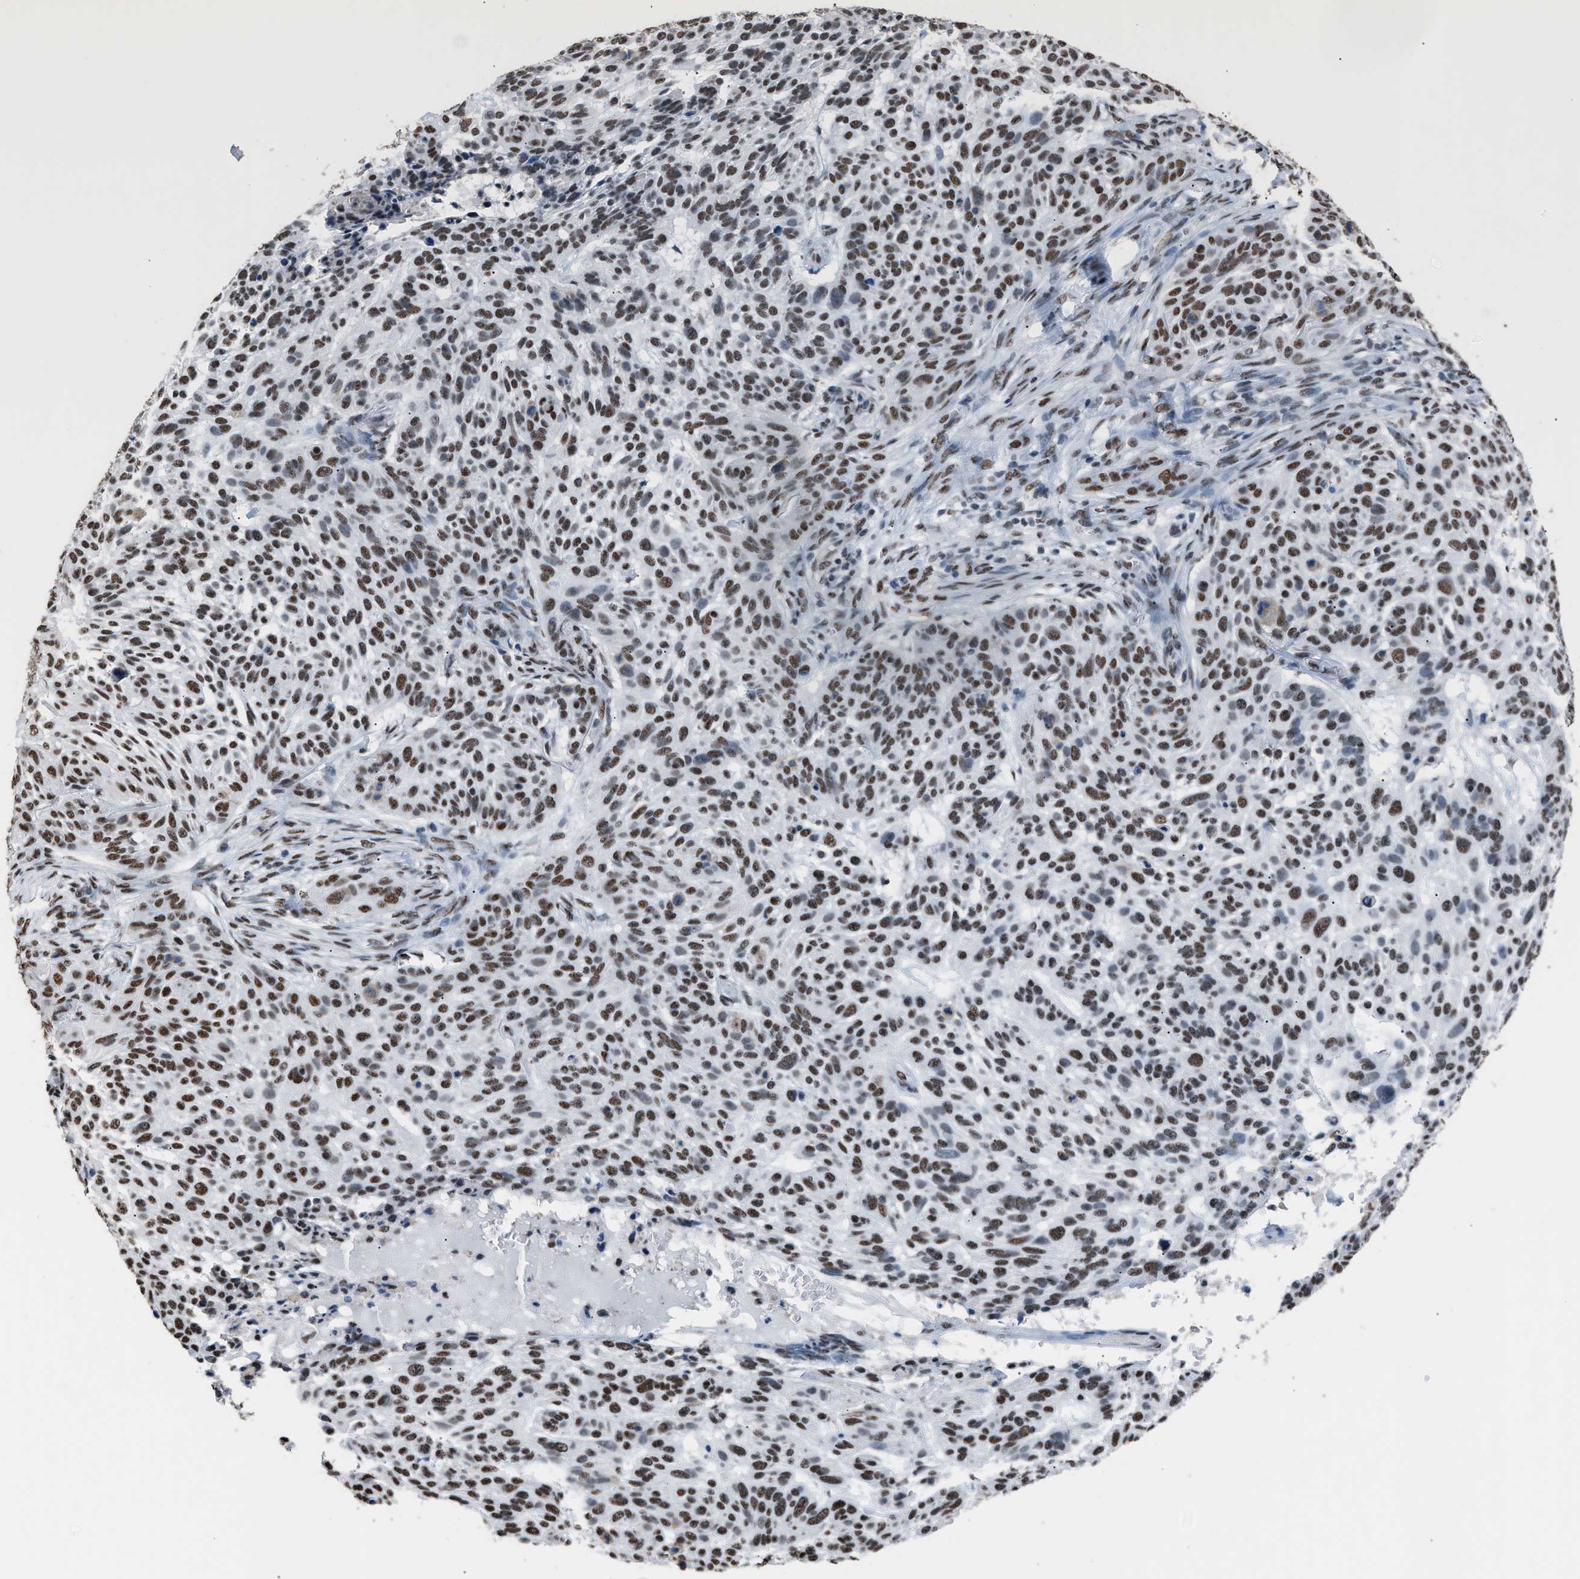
{"staining": {"intensity": "moderate", "quantity": ">75%", "location": "nuclear"}, "tissue": "skin cancer", "cell_type": "Tumor cells", "image_type": "cancer", "snomed": [{"axis": "morphology", "description": "Basal cell carcinoma"}, {"axis": "topography", "description": "Skin"}], "caption": "Skin cancer was stained to show a protein in brown. There is medium levels of moderate nuclear positivity in approximately >75% of tumor cells.", "gene": "CCAR2", "patient": {"sex": "male", "age": 85}}